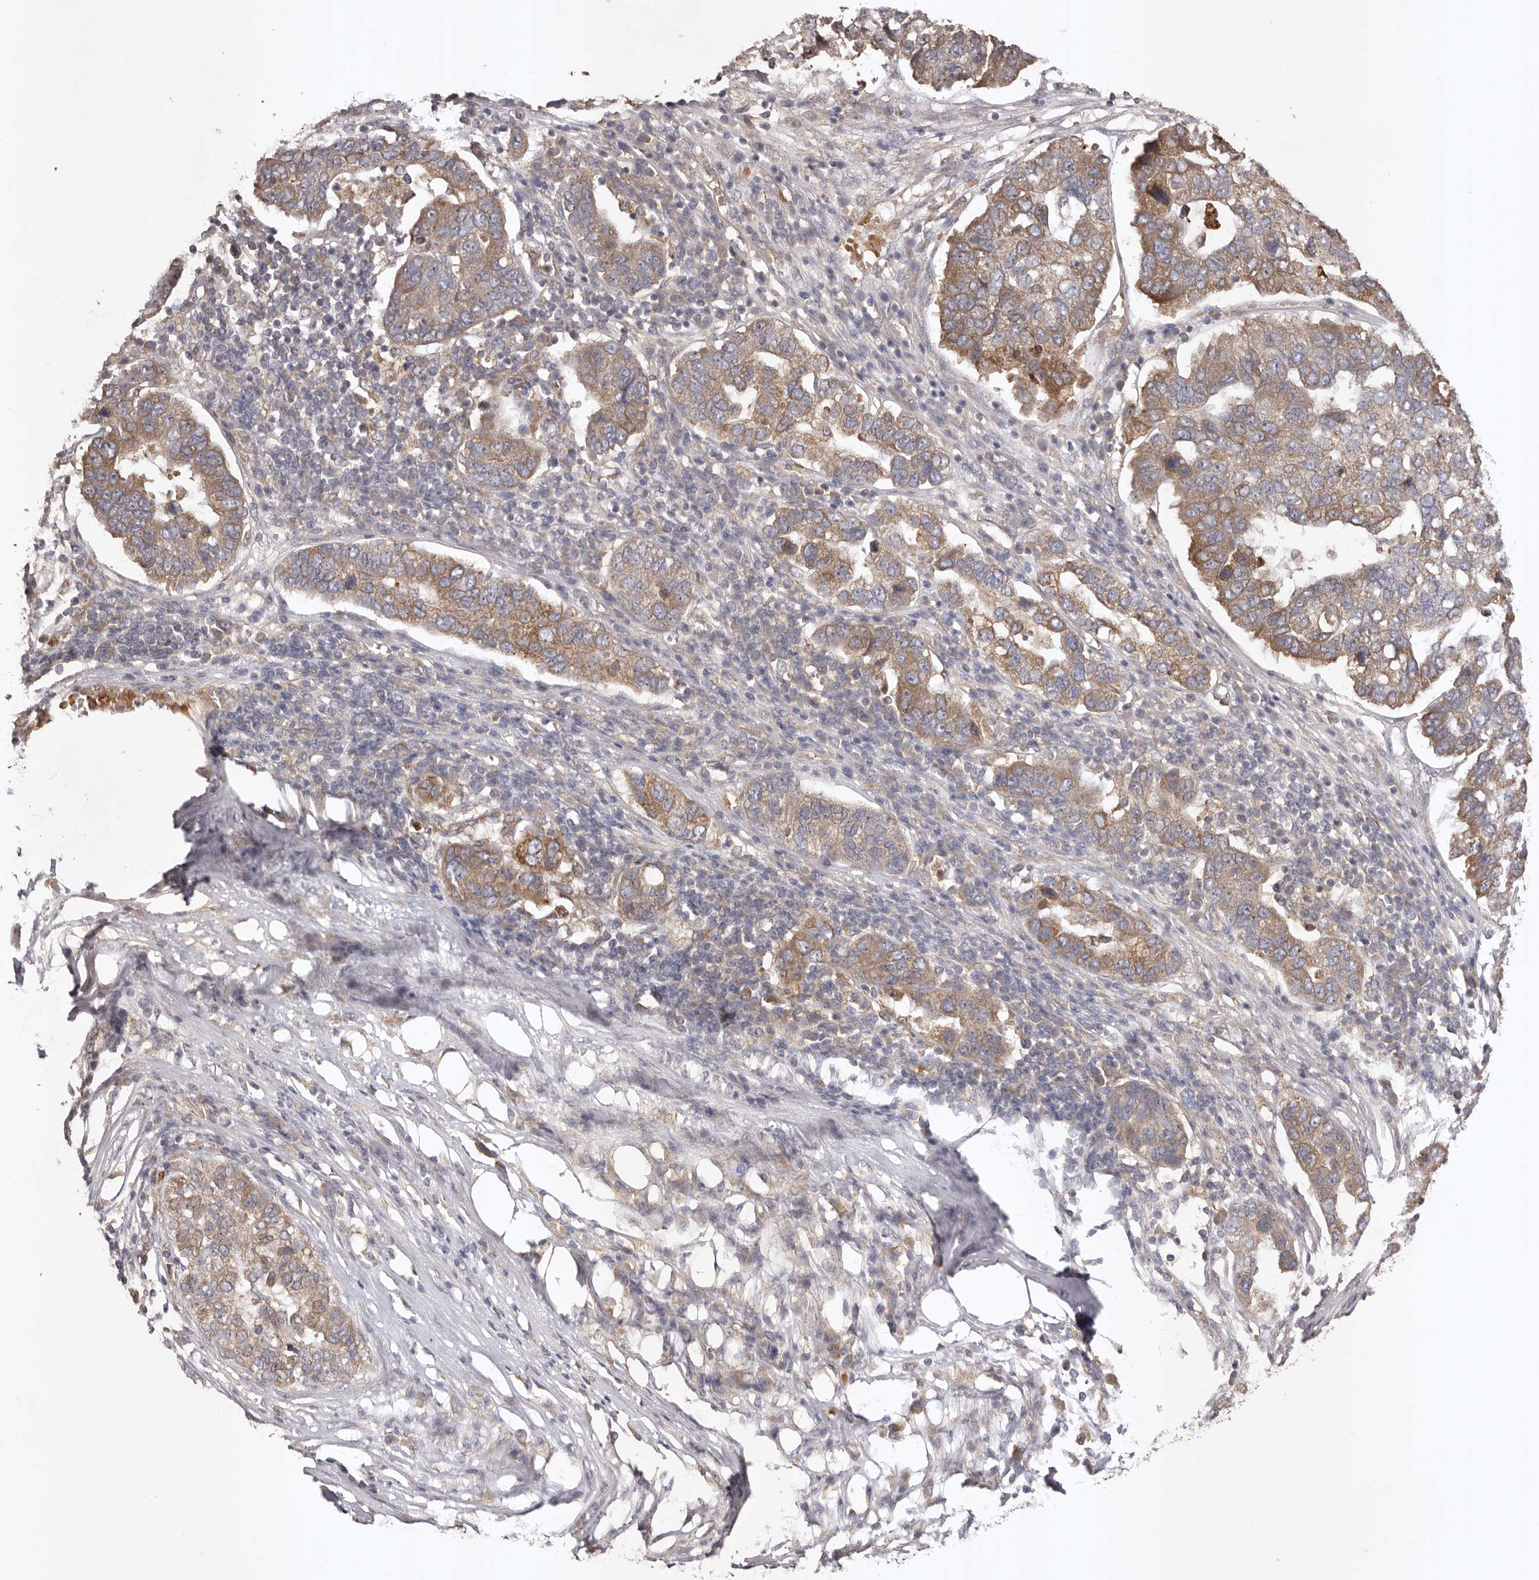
{"staining": {"intensity": "moderate", "quantity": ">75%", "location": "cytoplasmic/membranous"}, "tissue": "pancreatic cancer", "cell_type": "Tumor cells", "image_type": "cancer", "snomed": [{"axis": "morphology", "description": "Adenocarcinoma, NOS"}, {"axis": "topography", "description": "Pancreas"}], "caption": "Immunohistochemical staining of adenocarcinoma (pancreatic) reveals moderate cytoplasmic/membranous protein staining in about >75% of tumor cells.", "gene": "UBR2", "patient": {"sex": "female", "age": 61}}